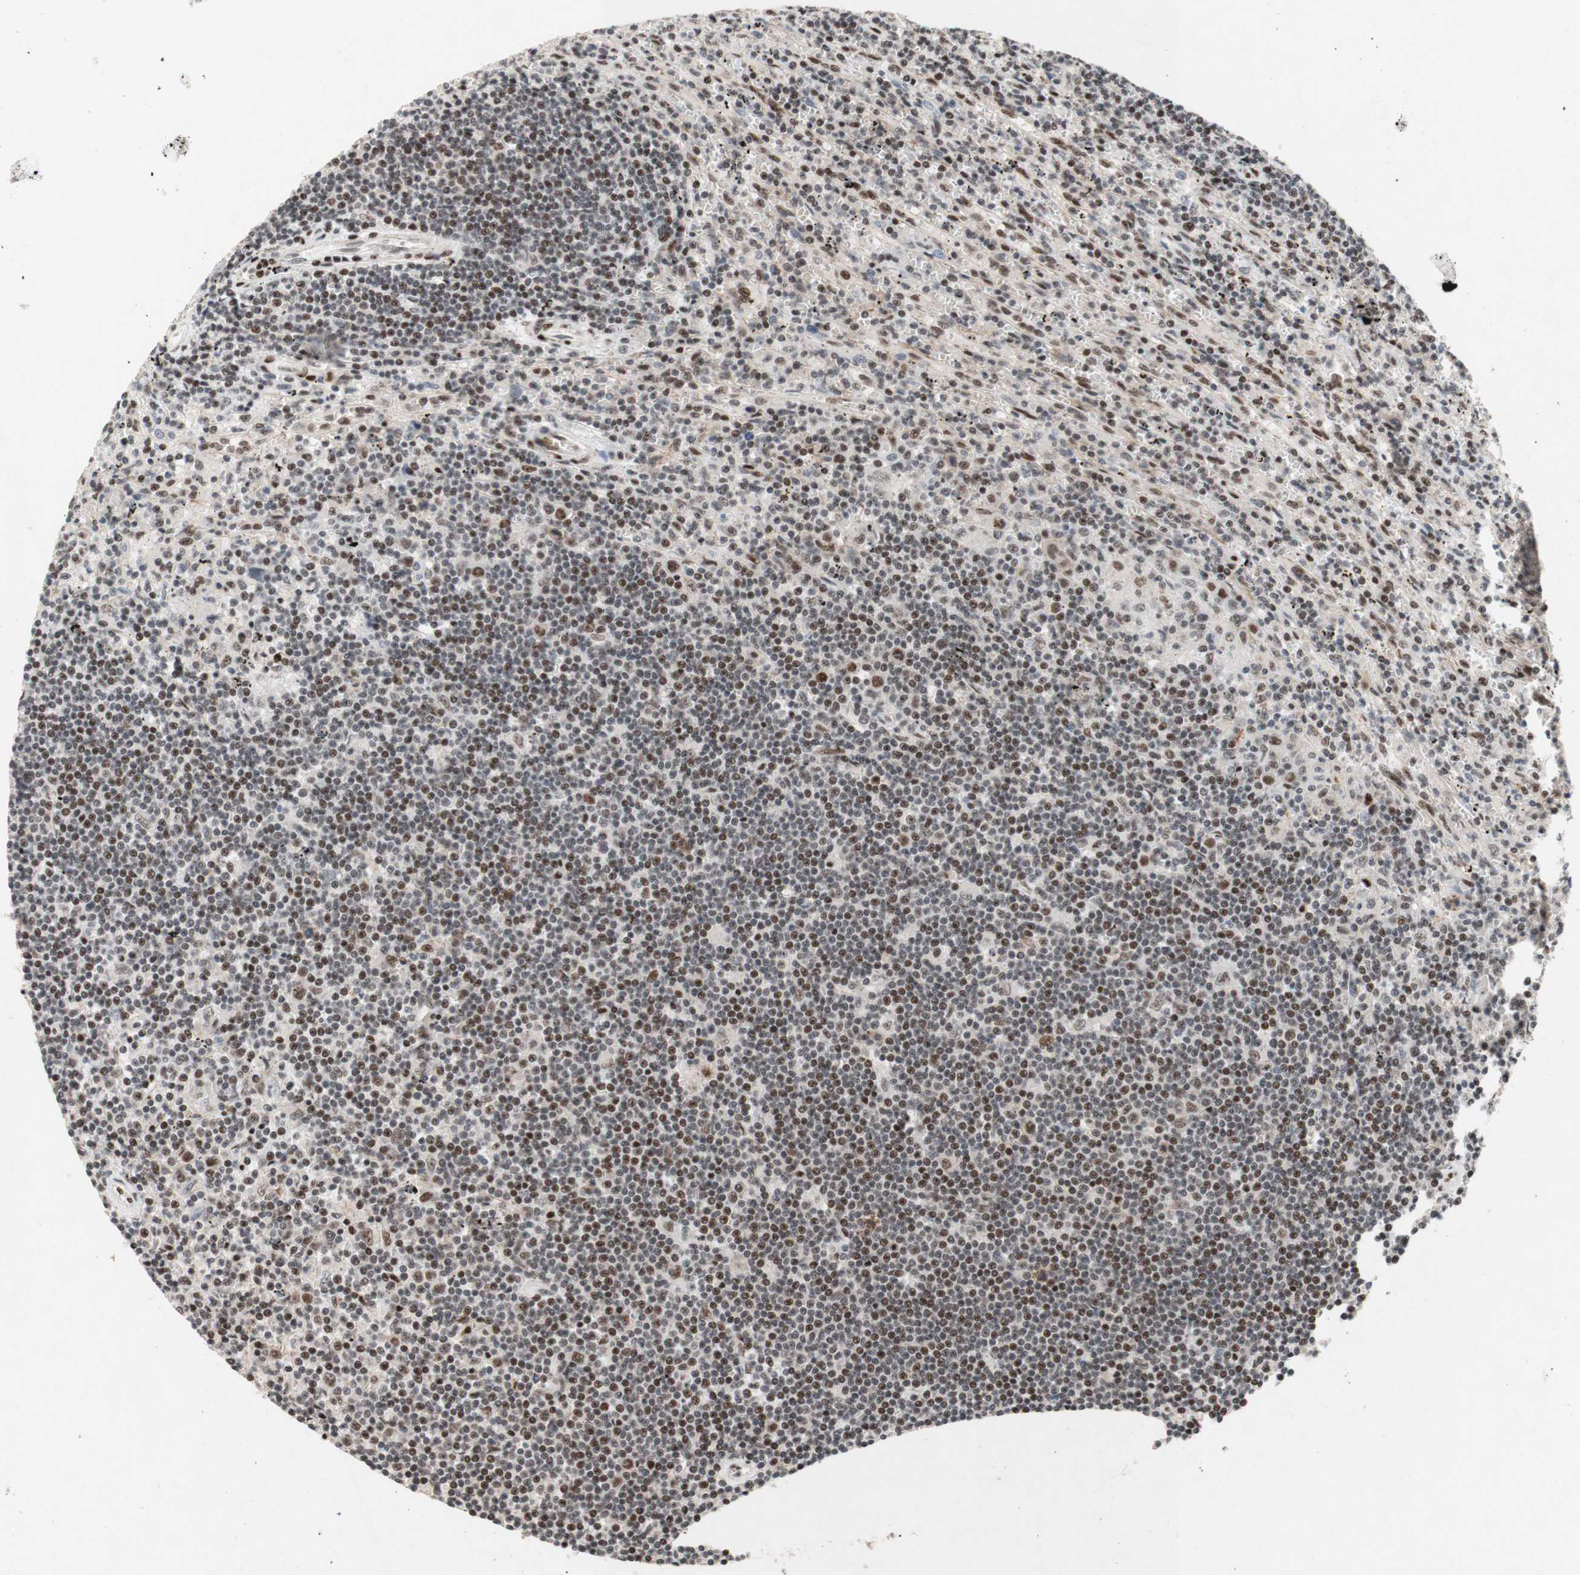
{"staining": {"intensity": "moderate", "quantity": "25%-75%", "location": "nuclear"}, "tissue": "lymphoma", "cell_type": "Tumor cells", "image_type": "cancer", "snomed": [{"axis": "morphology", "description": "Malignant lymphoma, non-Hodgkin's type, Low grade"}, {"axis": "topography", "description": "Spleen"}], "caption": "Protein staining of lymphoma tissue reveals moderate nuclear staining in about 25%-75% of tumor cells.", "gene": "TLE1", "patient": {"sex": "male", "age": 76}}